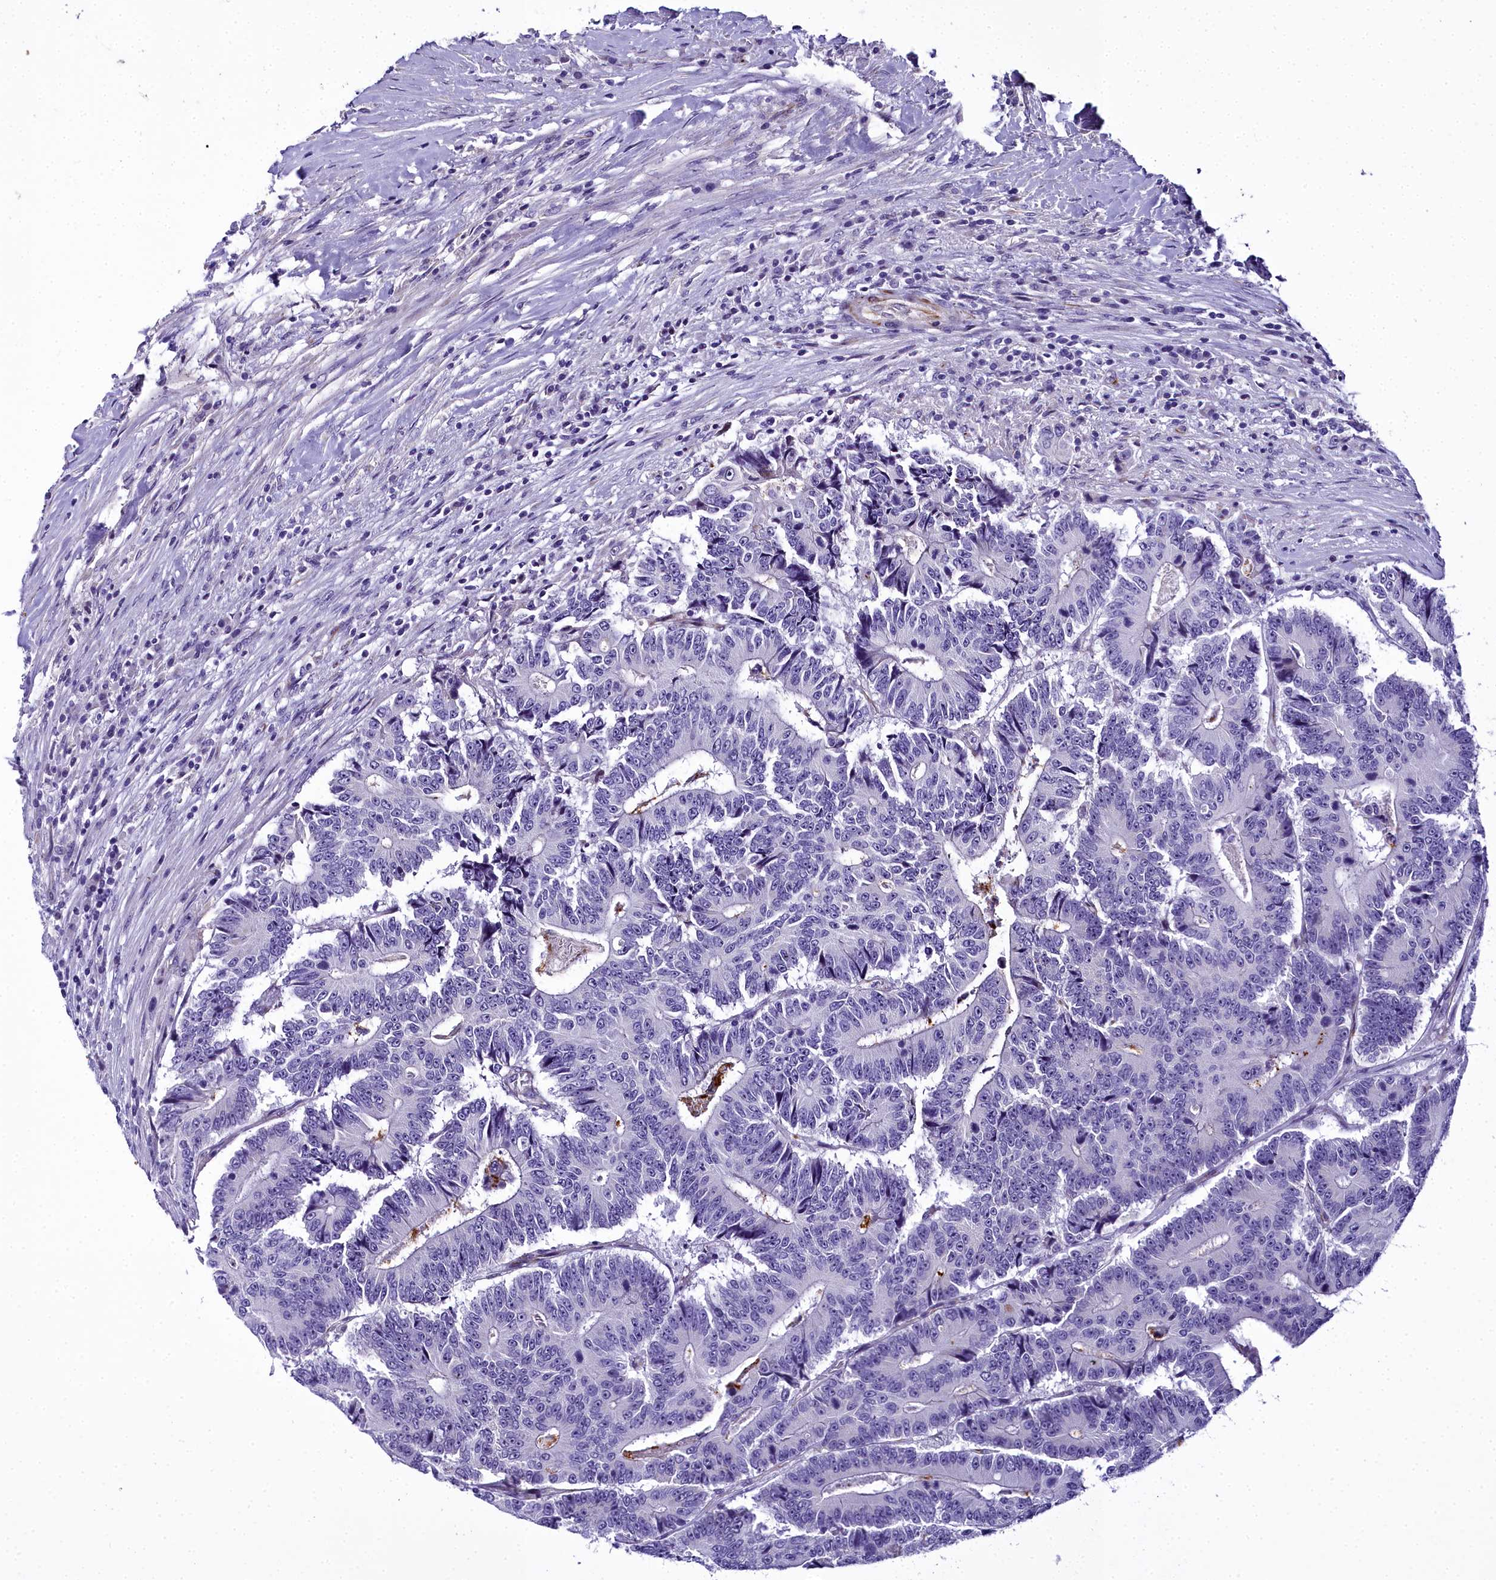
{"staining": {"intensity": "negative", "quantity": "none", "location": "none"}, "tissue": "colorectal cancer", "cell_type": "Tumor cells", "image_type": "cancer", "snomed": [{"axis": "morphology", "description": "Adenocarcinoma, NOS"}, {"axis": "topography", "description": "Colon"}], "caption": "The image demonstrates no significant expression in tumor cells of colorectal adenocarcinoma. (DAB IHC, high magnification).", "gene": "TIMM22", "patient": {"sex": "male", "age": 83}}